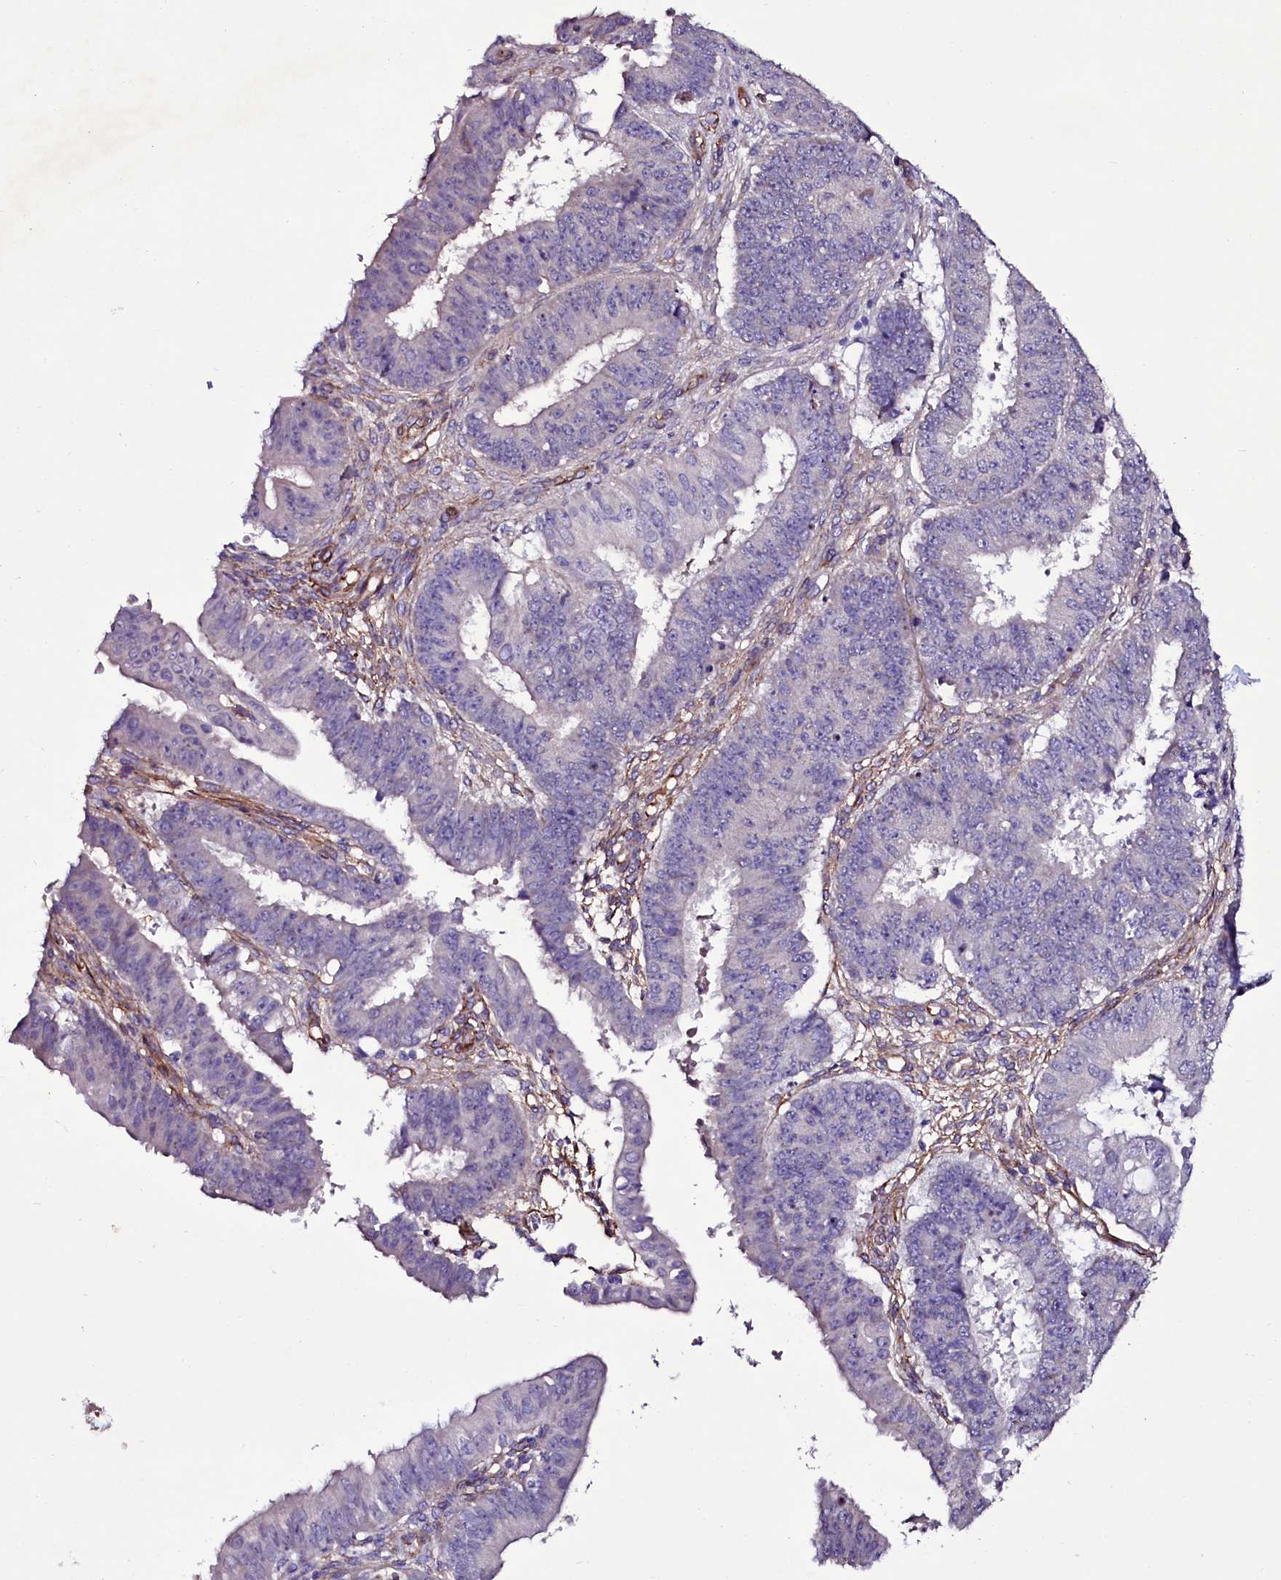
{"staining": {"intensity": "negative", "quantity": "none", "location": "none"}, "tissue": "ovarian cancer", "cell_type": "Tumor cells", "image_type": "cancer", "snomed": [{"axis": "morphology", "description": "Carcinoma, endometroid"}, {"axis": "topography", "description": "Appendix"}, {"axis": "topography", "description": "Ovary"}], "caption": "An IHC micrograph of ovarian endometroid carcinoma is shown. There is no staining in tumor cells of ovarian endometroid carcinoma. (DAB (3,3'-diaminobenzidine) immunohistochemistry, high magnification).", "gene": "MEX3C", "patient": {"sex": "female", "age": 42}}